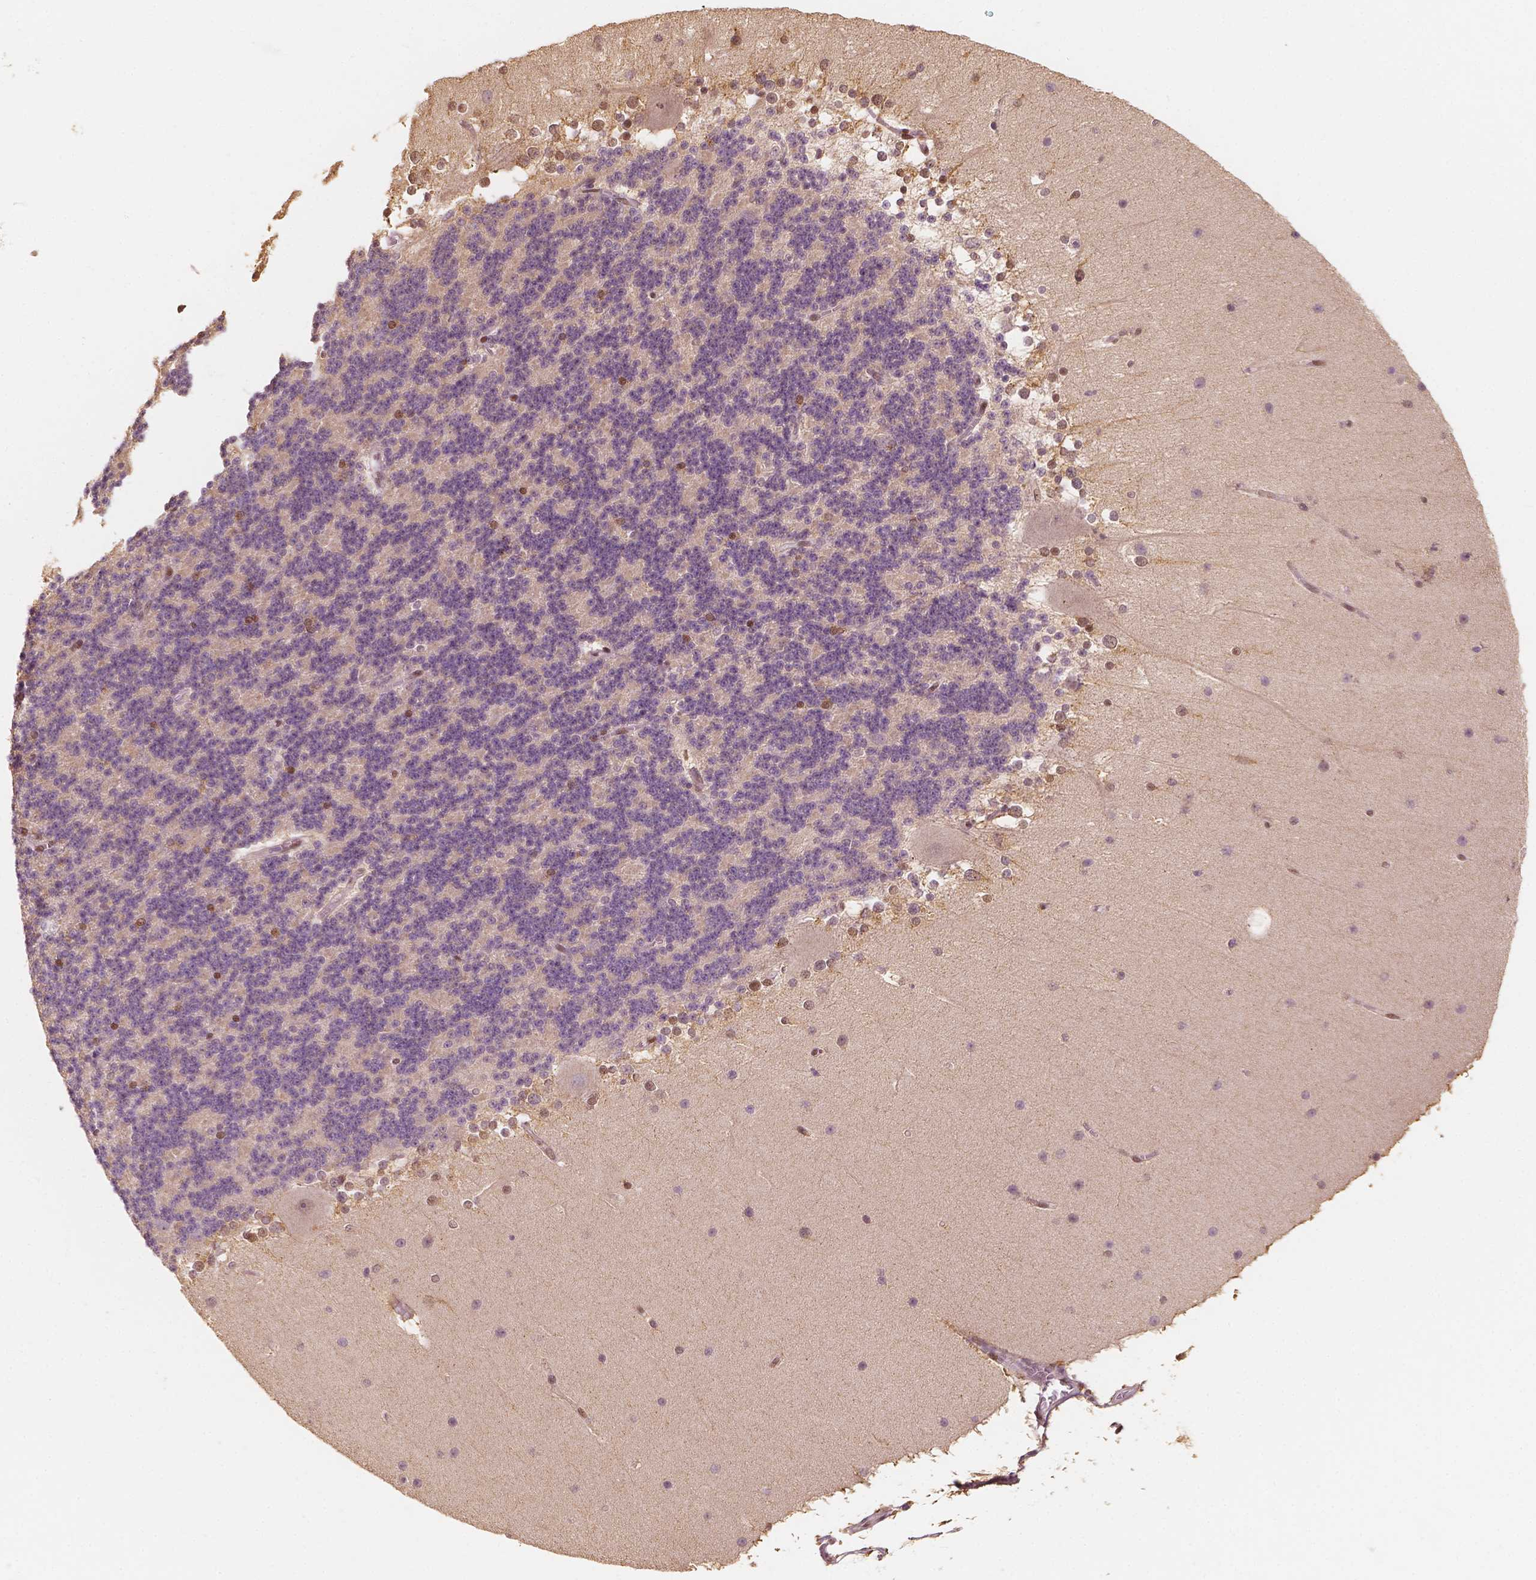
{"staining": {"intensity": "negative", "quantity": "none", "location": "none"}, "tissue": "cerebellum", "cell_type": "Cells in granular layer", "image_type": "normal", "snomed": [{"axis": "morphology", "description": "Normal tissue, NOS"}, {"axis": "topography", "description": "Cerebellum"}], "caption": "The immunohistochemistry micrograph has no significant expression in cells in granular layer of cerebellum. (Stains: DAB immunohistochemistry (IHC) with hematoxylin counter stain, Microscopy: brightfield microscopy at high magnification).", "gene": "TBC1D17", "patient": {"sex": "female", "age": 19}}